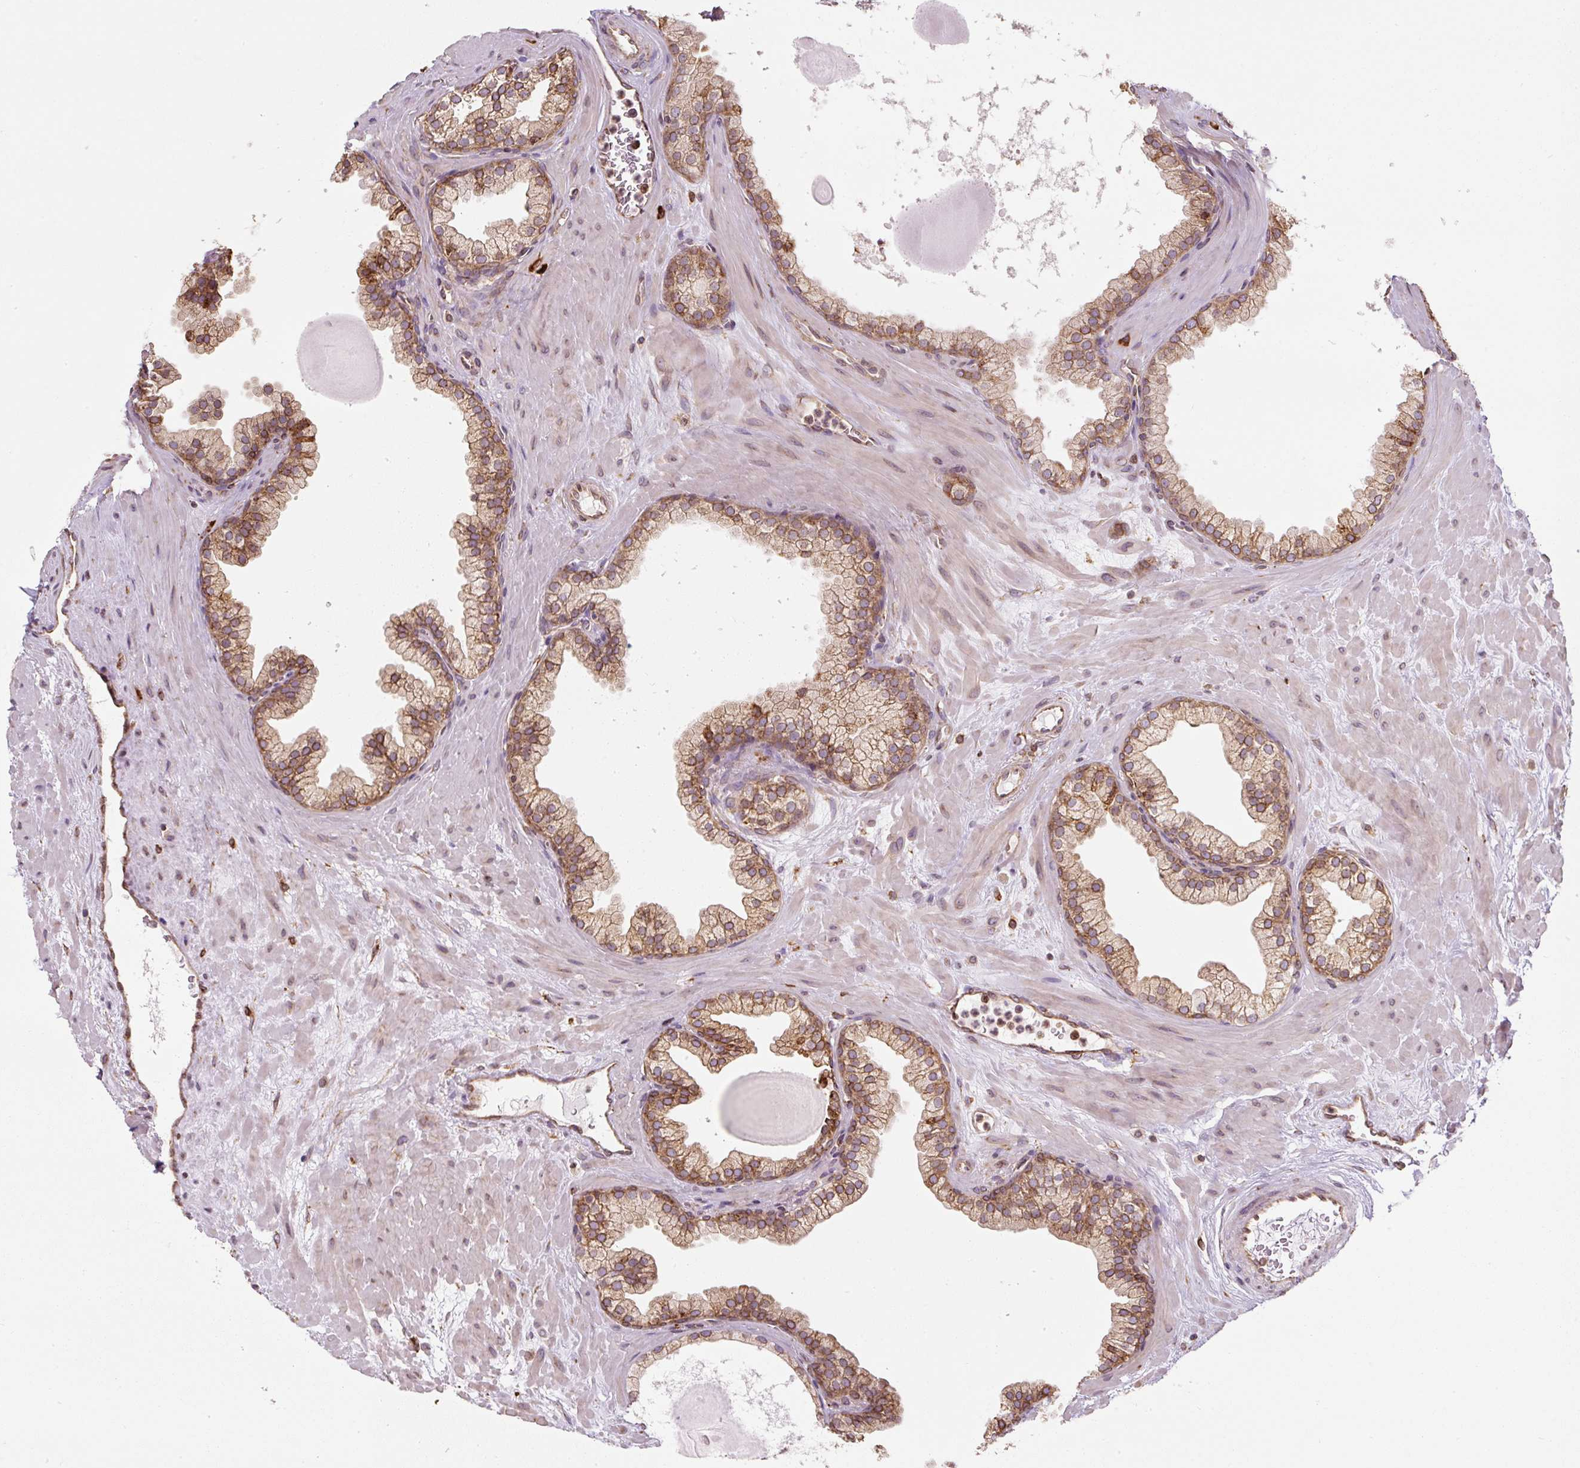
{"staining": {"intensity": "moderate", "quantity": ">75%", "location": "cytoplasmic/membranous"}, "tissue": "prostate", "cell_type": "Glandular cells", "image_type": "normal", "snomed": [{"axis": "morphology", "description": "Normal tissue, NOS"}, {"axis": "topography", "description": "Prostate"}, {"axis": "topography", "description": "Peripheral nerve tissue"}], "caption": "Immunohistochemical staining of benign human prostate exhibits medium levels of moderate cytoplasmic/membranous staining in approximately >75% of glandular cells.", "gene": "PRKCSH", "patient": {"sex": "male", "age": 61}}